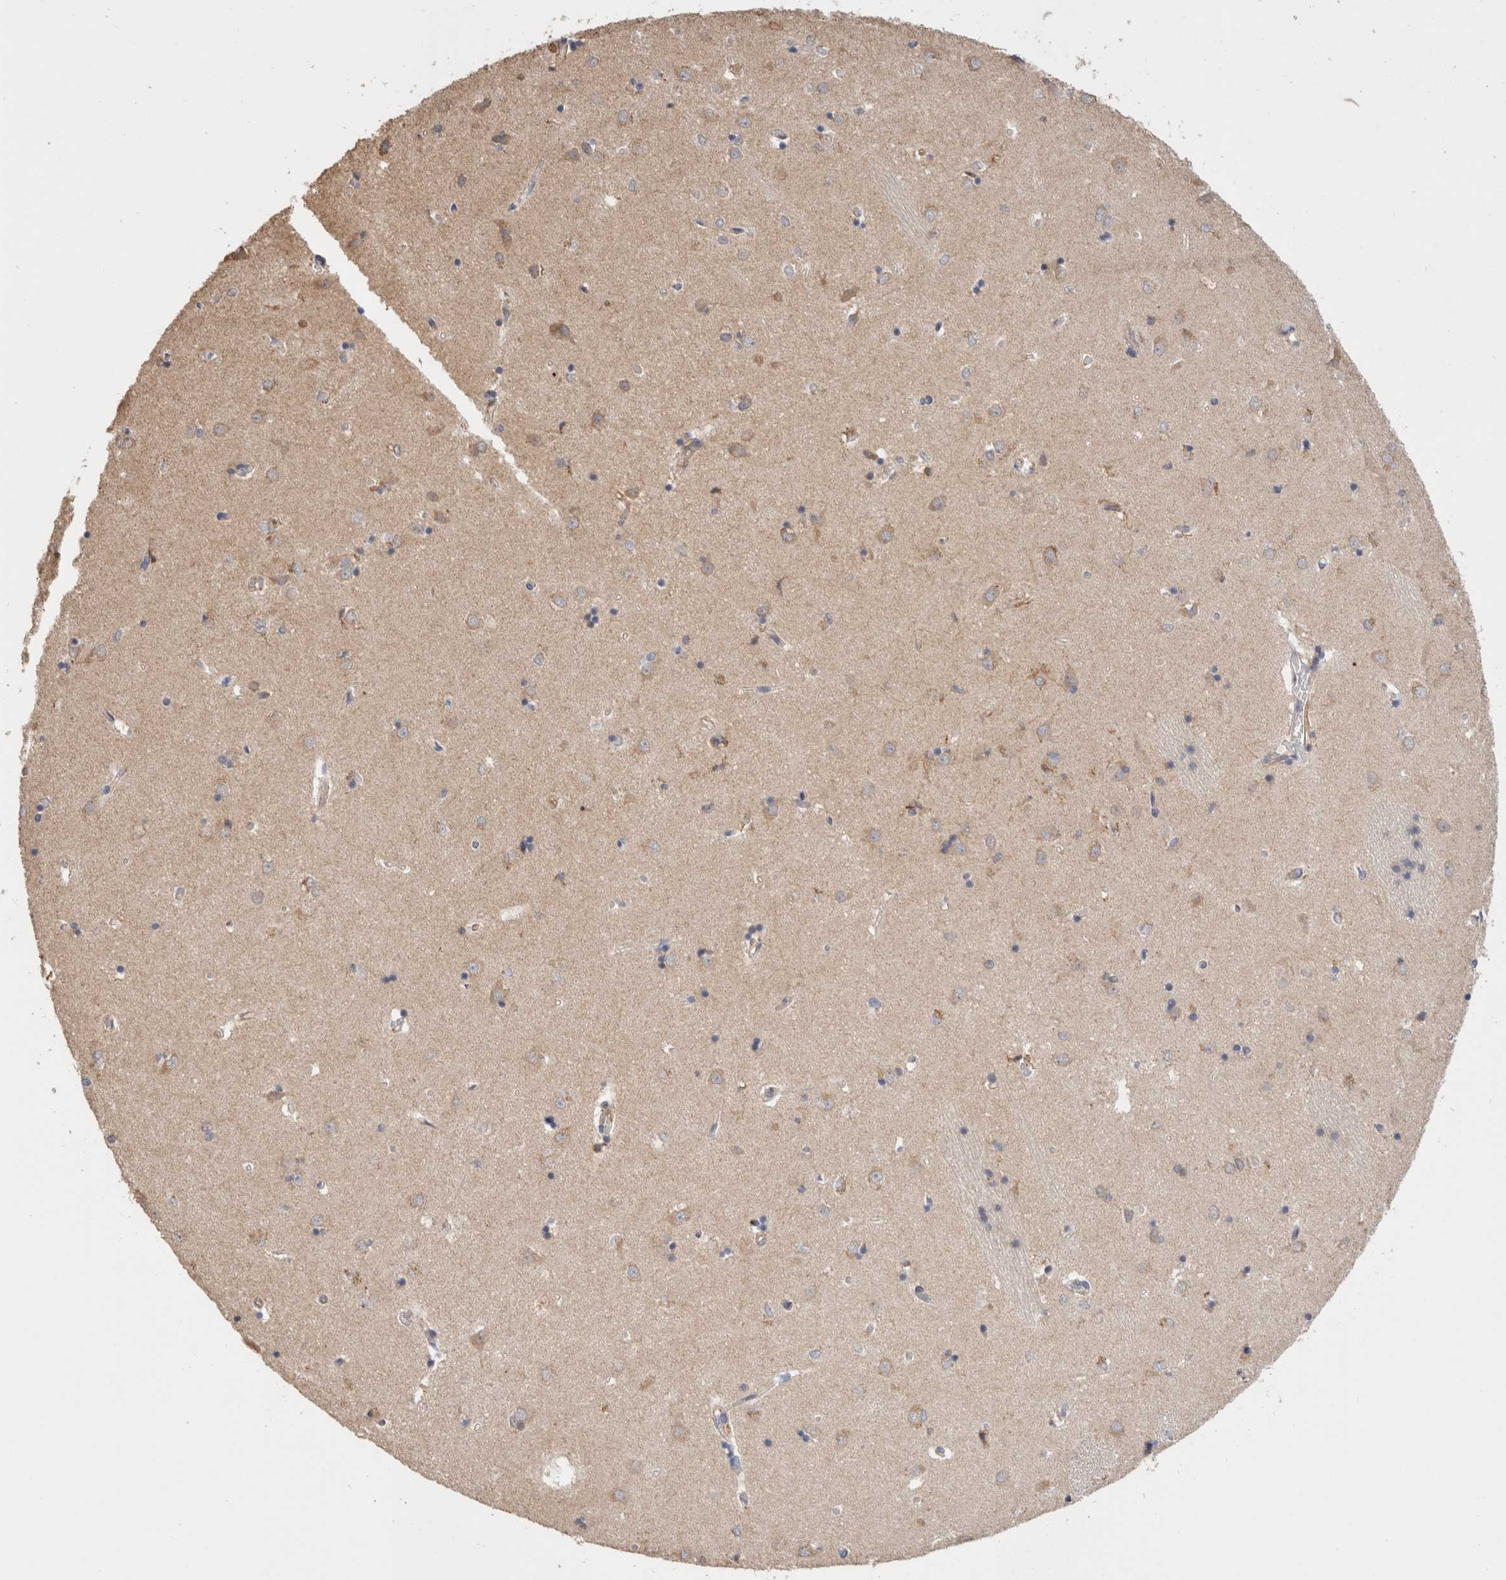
{"staining": {"intensity": "weak", "quantity": "<25%", "location": "cytoplasmic/membranous"}, "tissue": "caudate", "cell_type": "Glial cells", "image_type": "normal", "snomed": [{"axis": "morphology", "description": "Normal tissue, NOS"}, {"axis": "topography", "description": "Lateral ventricle wall"}], "caption": "The IHC micrograph has no significant positivity in glial cells of caudate. (Stains: DAB immunohistochemistry with hematoxylin counter stain, Microscopy: brightfield microscopy at high magnification).", "gene": "CFAP418", "patient": {"sex": "male", "age": 45}}